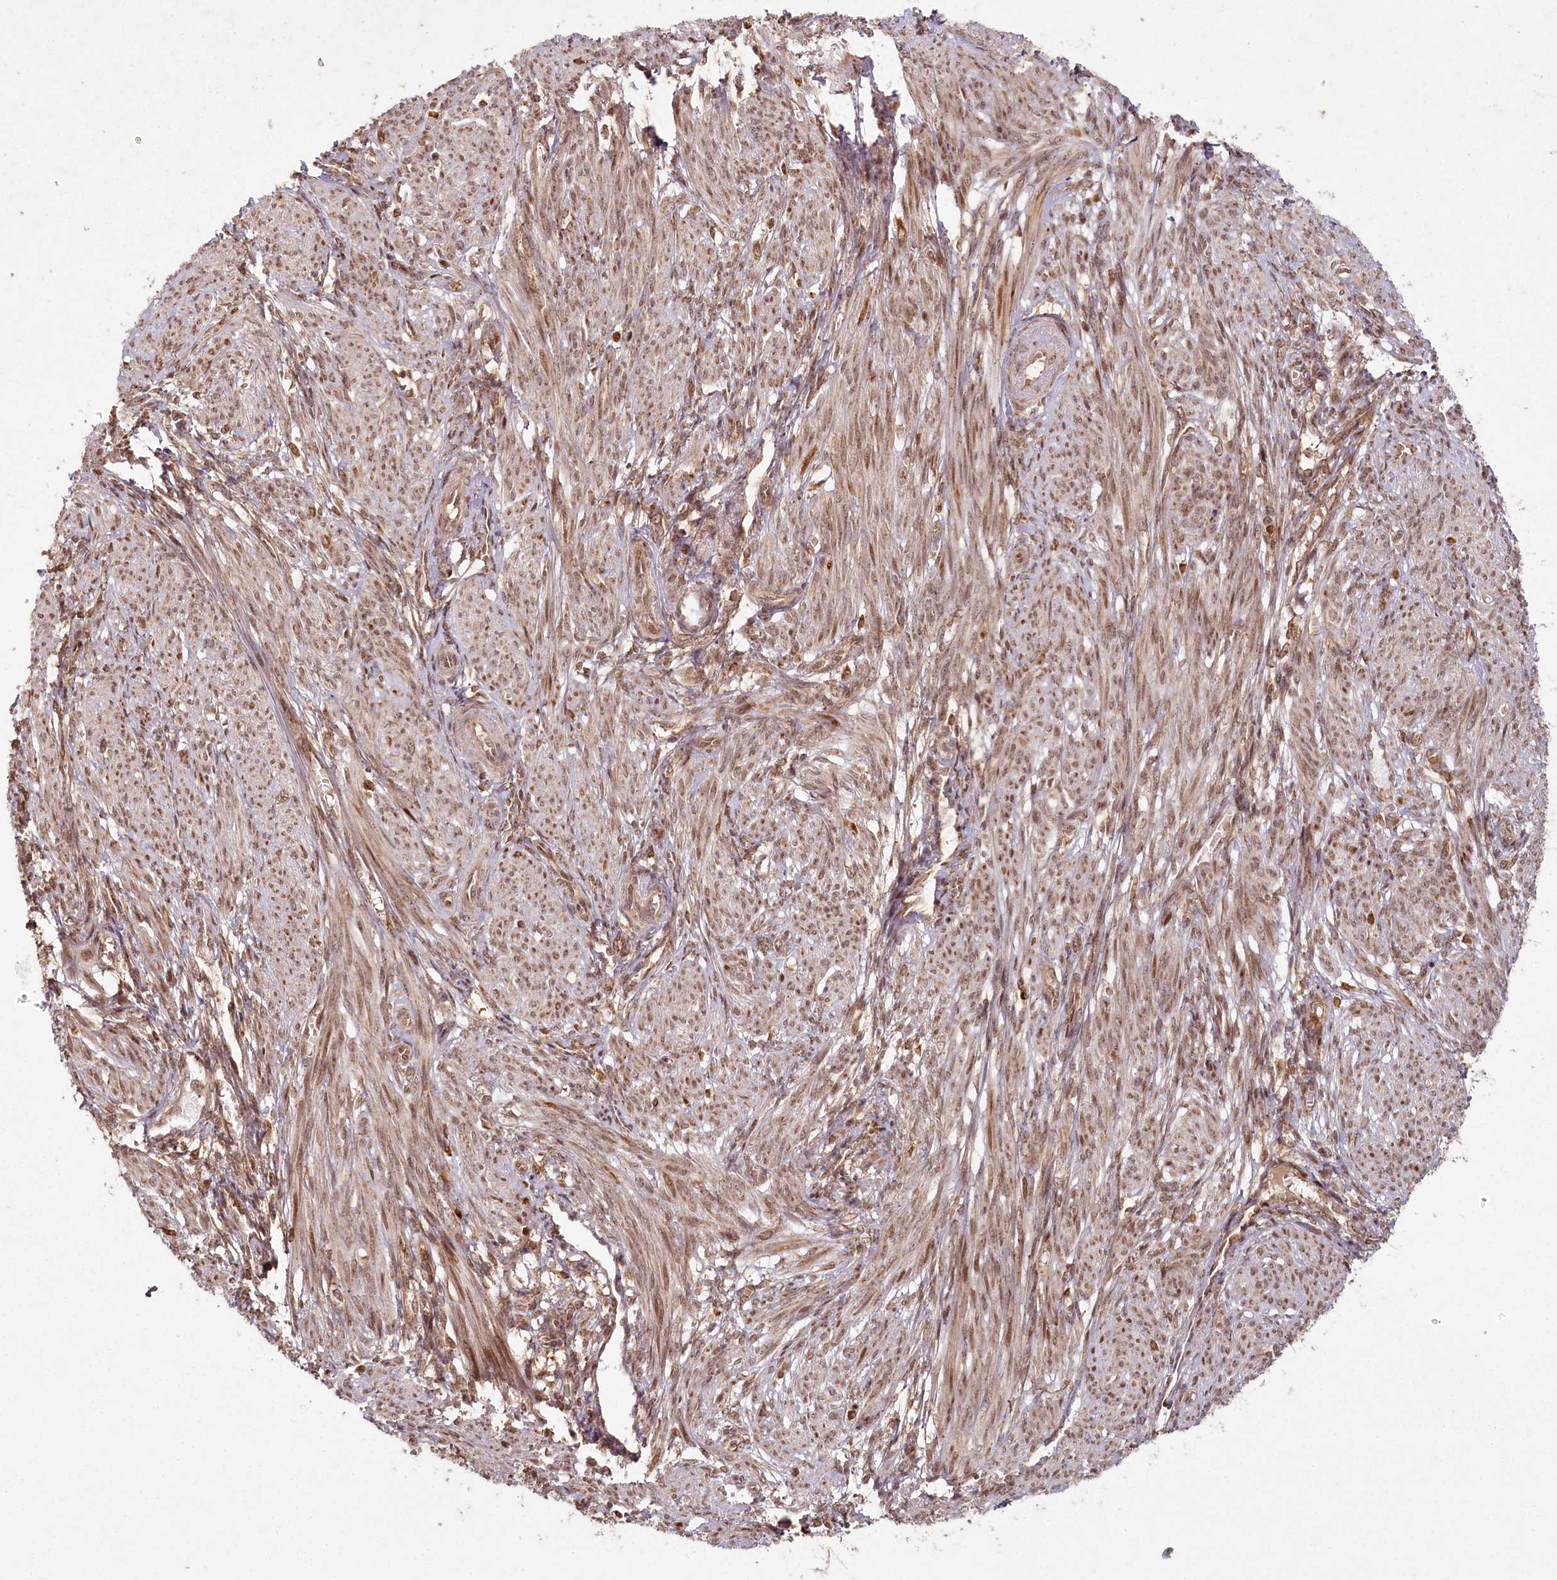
{"staining": {"intensity": "moderate", "quantity": ">75%", "location": "cytoplasmic/membranous,nuclear"}, "tissue": "smooth muscle", "cell_type": "Smooth muscle cells", "image_type": "normal", "snomed": [{"axis": "morphology", "description": "Normal tissue, NOS"}, {"axis": "topography", "description": "Smooth muscle"}], "caption": "IHC (DAB) staining of normal human smooth muscle shows moderate cytoplasmic/membranous,nuclear protein staining in approximately >75% of smooth muscle cells.", "gene": "MICU1", "patient": {"sex": "female", "age": 39}}